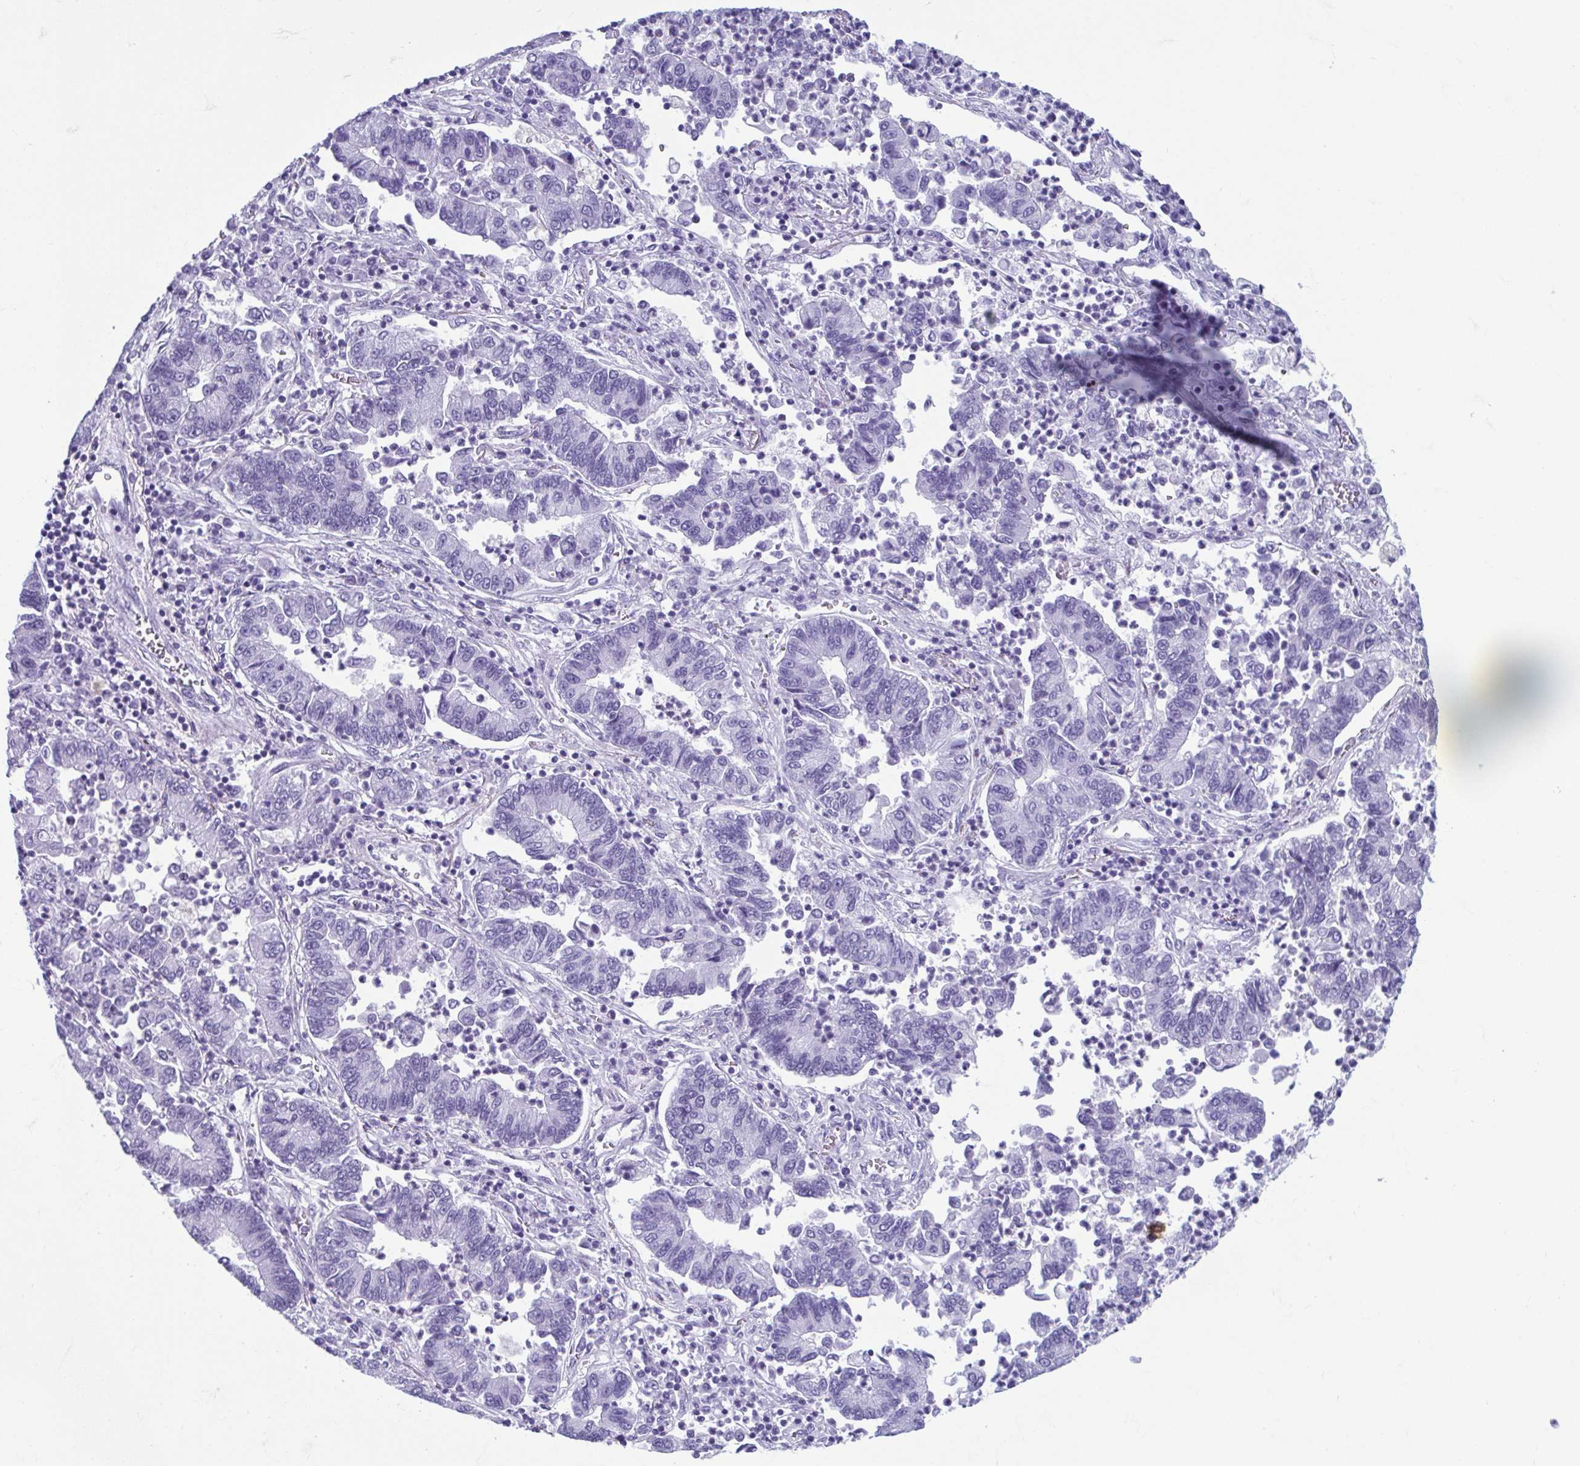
{"staining": {"intensity": "negative", "quantity": "none", "location": "none"}, "tissue": "lung cancer", "cell_type": "Tumor cells", "image_type": "cancer", "snomed": [{"axis": "morphology", "description": "Adenocarcinoma, NOS"}, {"axis": "topography", "description": "Lung"}], "caption": "This is a photomicrograph of immunohistochemistry staining of lung cancer, which shows no staining in tumor cells.", "gene": "TCEAL3", "patient": {"sex": "female", "age": 57}}